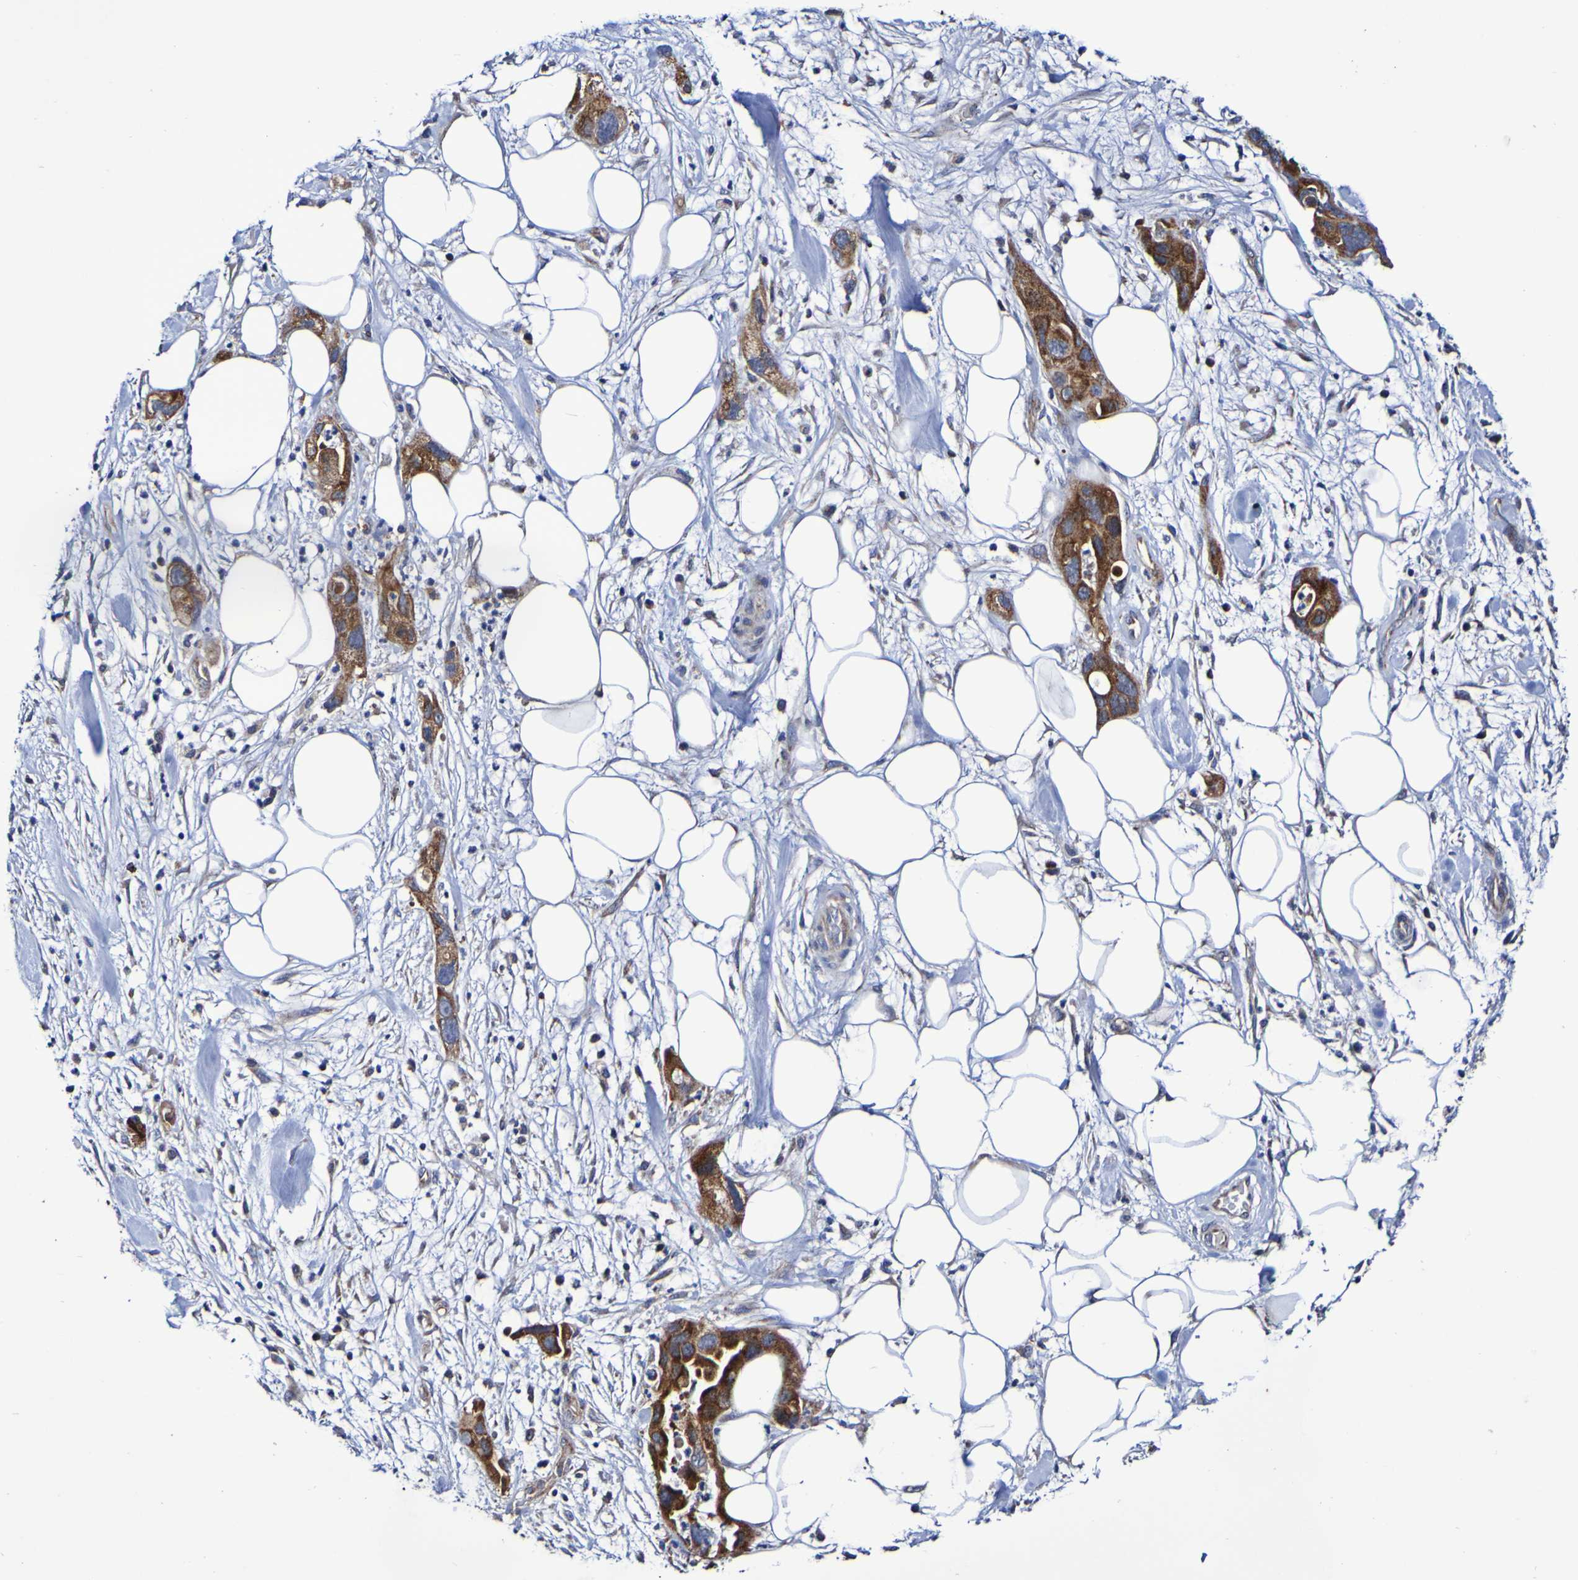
{"staining": {"intensity": "strong", "quantity": ">75%", "location": "cytoplasmic/membranous"}, "tissue": "pancreatic cancer", "cell_type": "Tumor cells", "image_type": "cancer", "snomed": [{"axis": "morphology", "description": "Adenocarcinoma, NOS"}, {"axis": "topography", "description": "Pancreas"}], "caption": "Immunohistochemical staining of pancreatic cancer exhibits strong cytoplasmic/membranous protein positivity in about >75% of tumor cells.", "gene": "GJB1", "patient": {"sex": "female", "age": 71}}